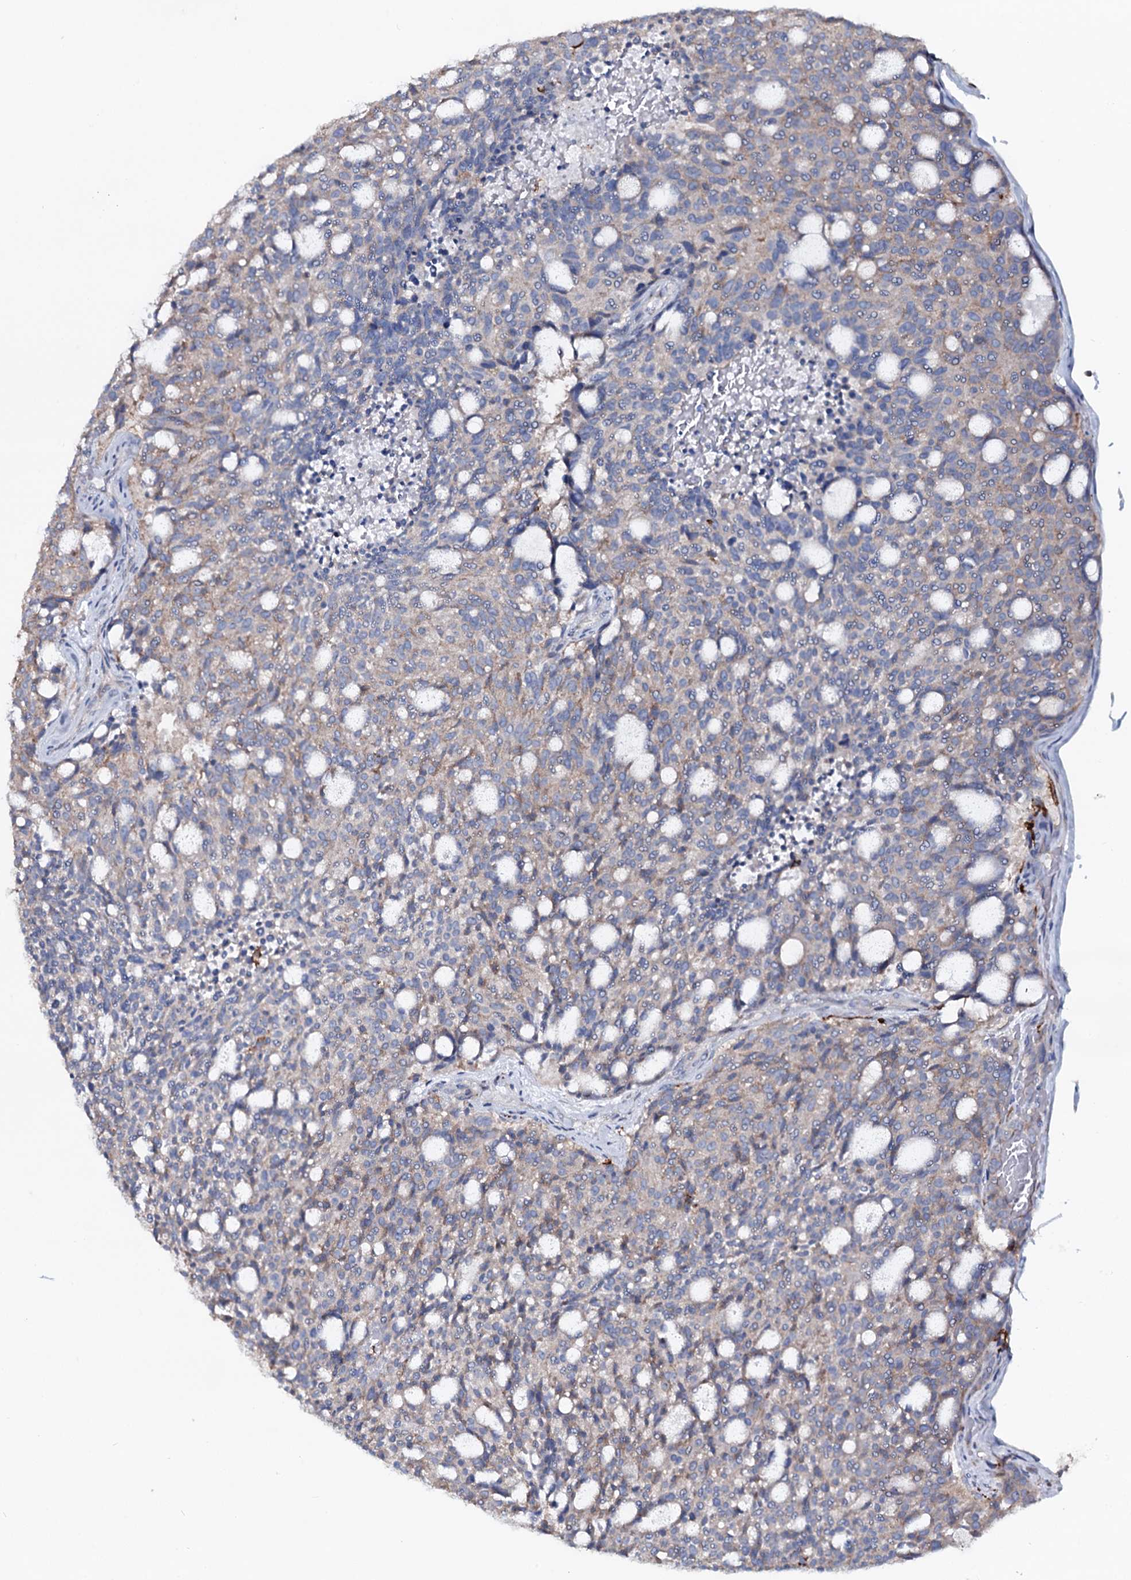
{"staining": {"intensity": "weak", "quantity": "<25%", "location": "cytoplasmic/membranous"}, "tissue": "carcinoid", "cell_type": "Tumor cells", "image_type": "cancer", "snomed": [{"axis": "morphology", "description": "Carcinoid, malignant, NOS"}, {"axis": "topography", "description": "Pancreas"}], "caption": "High magnification brightfield microscopy of carcinoid stained with DAB (3,3'-diaminobenzidine) (brown) and counterstained with hematoxylin (blue): tumor cells show no significant positivity.", "gene": "OSBPL2", "patient": {"sex": "female", "age": 54}}